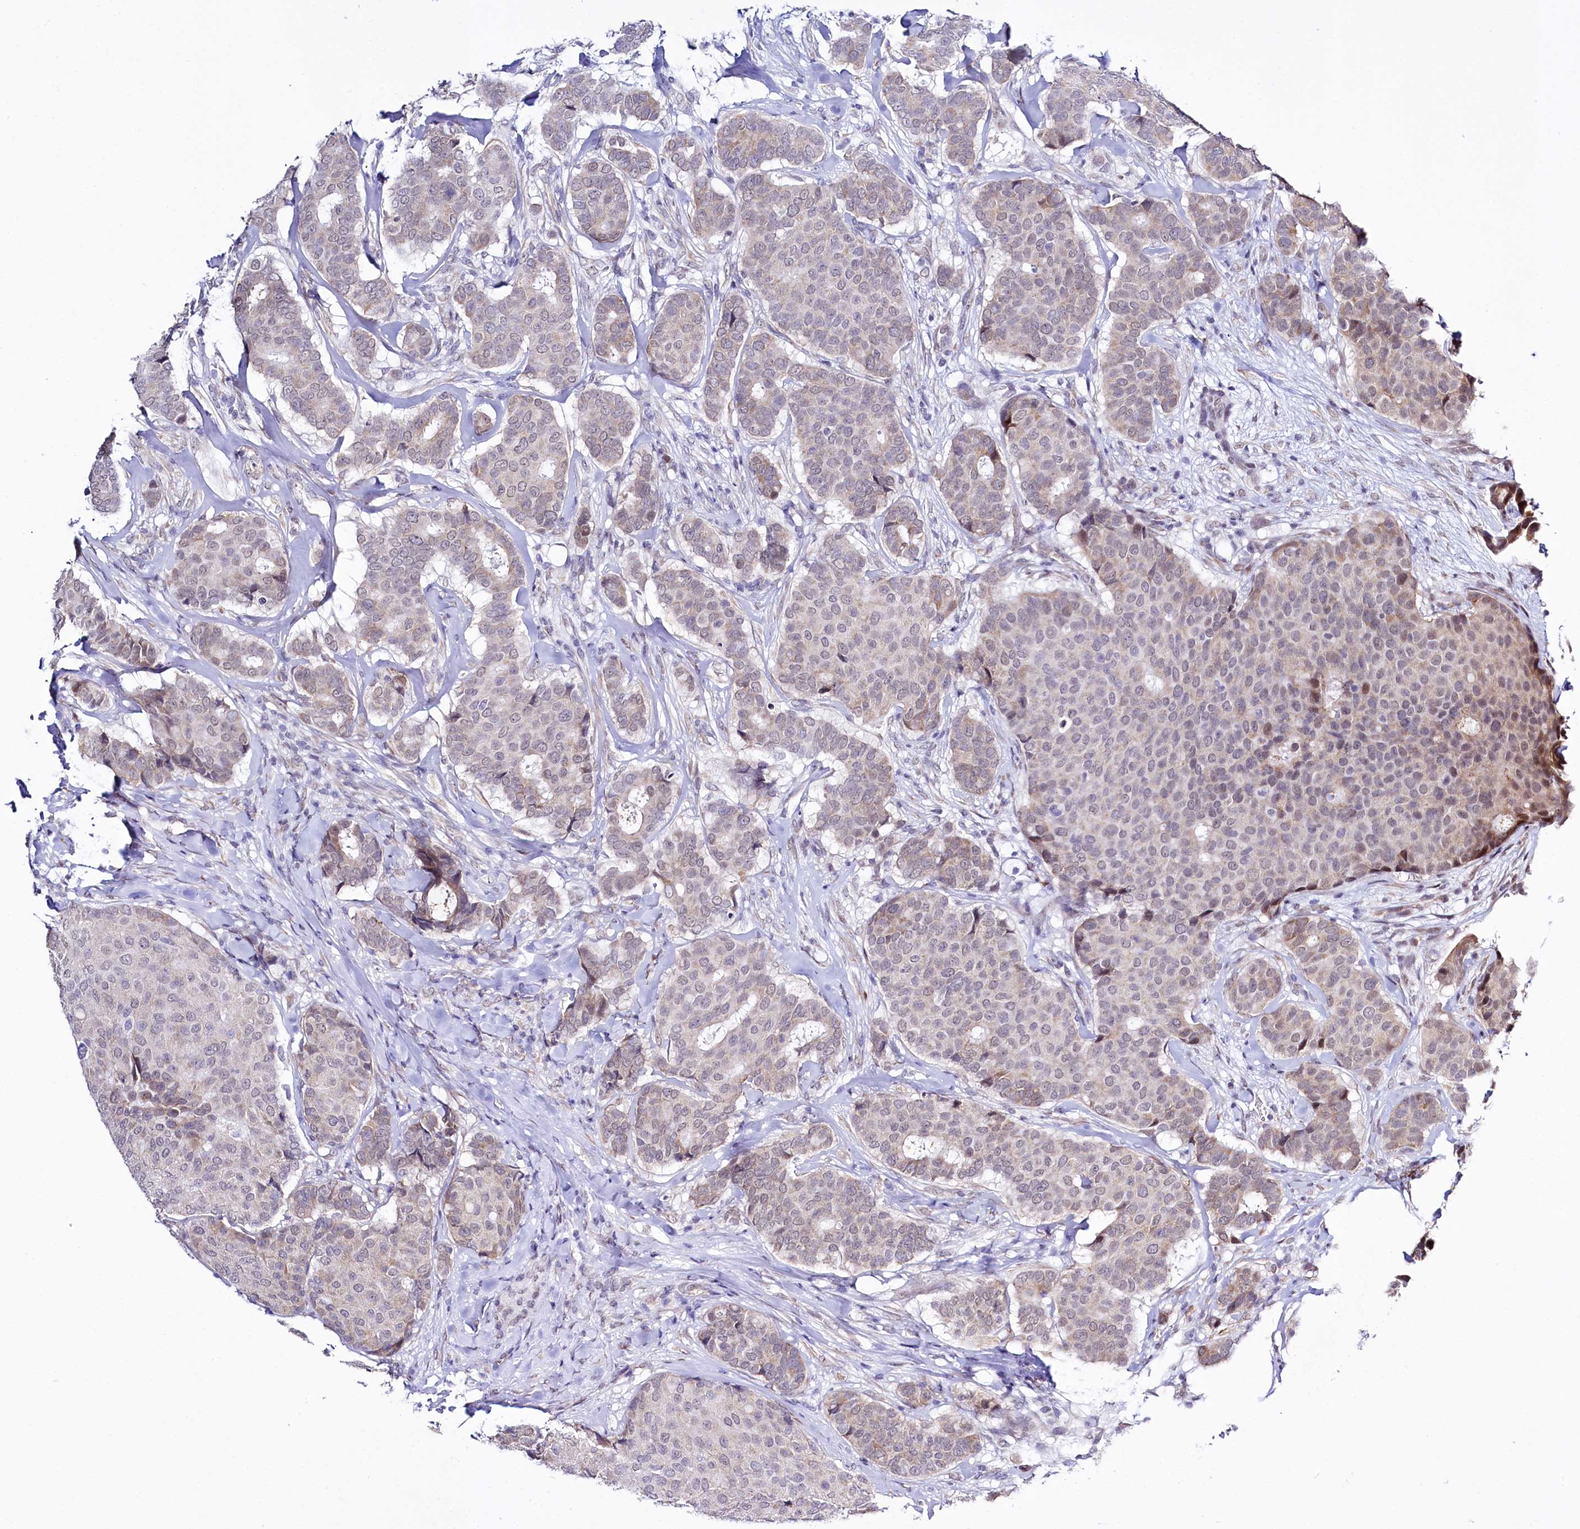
{"staining": {"intensity": "weak", "quantity": "25%-75%", "location": "cytoplasmic/membranous,nuclear"}, "tissue": "breast cancer", "cell_type": "Tumor cells", "image_type": "cancer", "snomed": [{"axis": "morphology", "description": "Duct carcinoma"}, {"axis": "topography", "description": "Breast"}], "caption": "This is an image of IHC staining of breast cancer, which shows weak expression in the cytoplasmic/membranous and nuclear of tumor cells.", "gene": "SPATS2", "patient": {"sex": "female", "age": 75}}